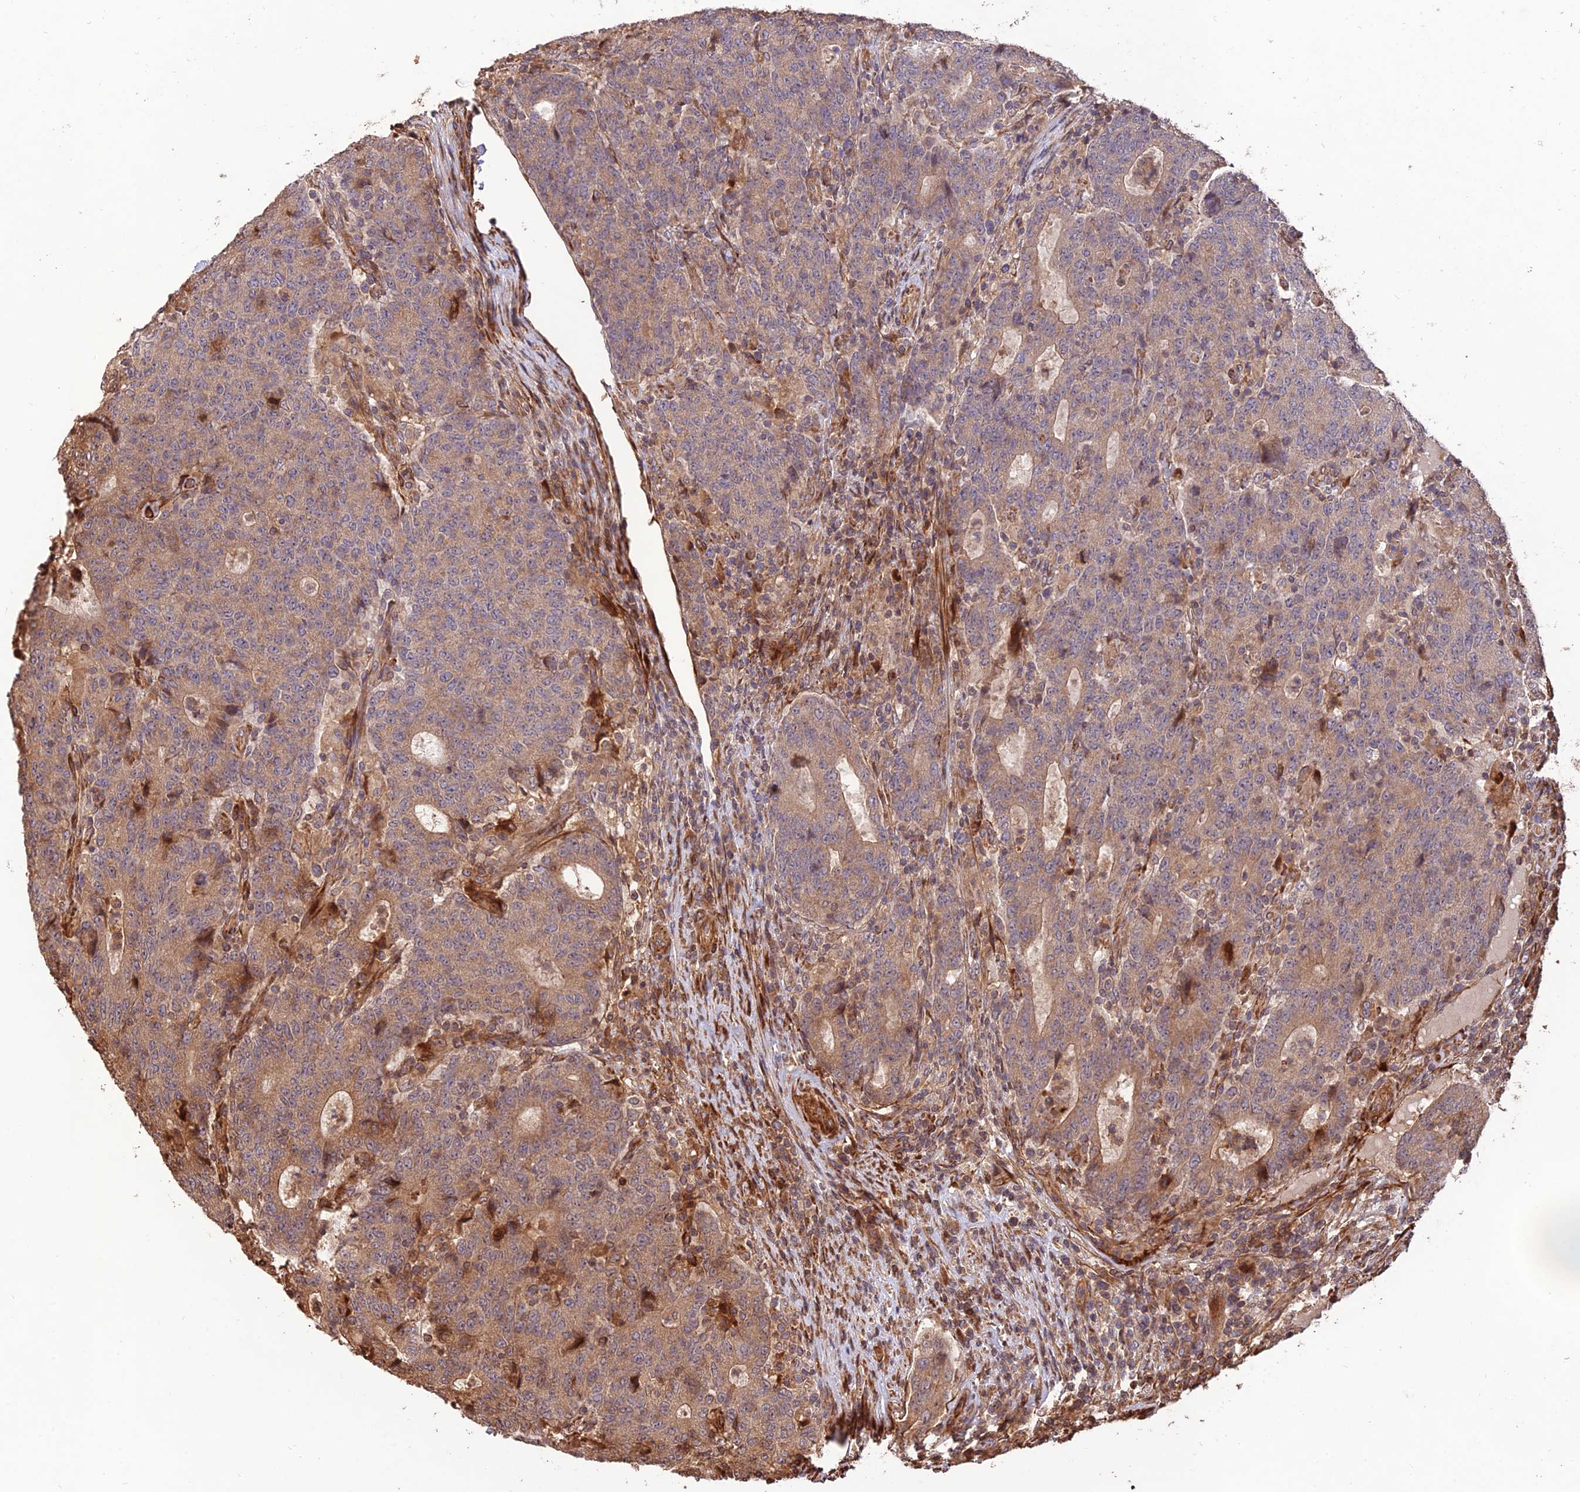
{"staining": {"intensity": "moderate", "quantity": ">75%", "location": "cytoplasmic/membranous"}, "tissue": "colorectal cancer", "cell_type": "Tumor cells", "image_type": "cancer", "snomed": [{"axis": "morphology", "description": "Adenocarcinoma, NOS"}, {"axis": "topography", "description": "Colon"}], "caption": "A photomicrograph showing moderate cytoplasmic/membranous staining in about >75% of tumor cells in colorectal adenocarcinoma, as visualized by brown immunohistochemical staining.", "gene": "CREBL2", "patient": {"sex": "female", "age": 75}}